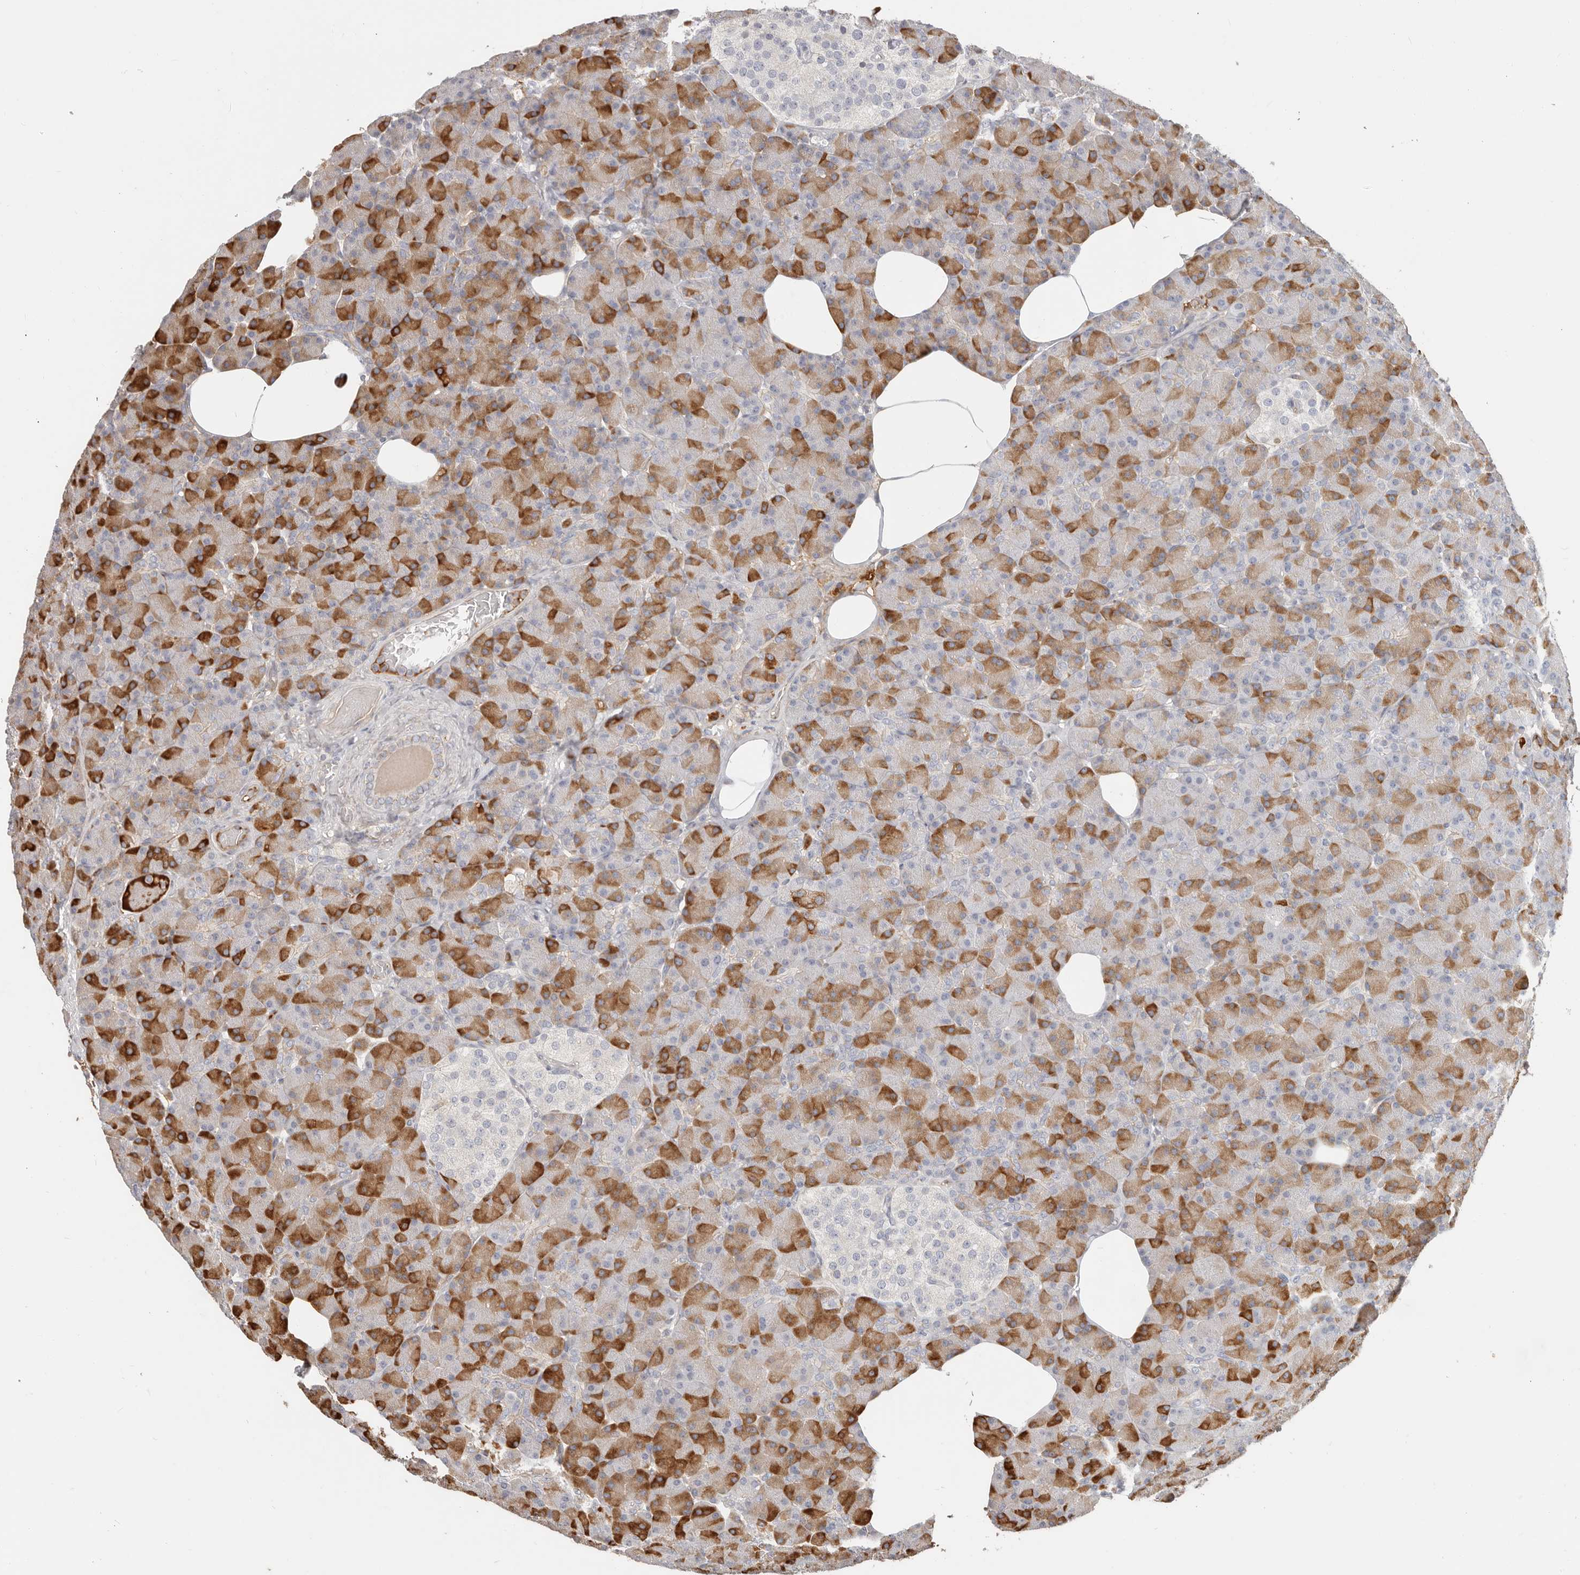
{"staining": {"intensity": "moderate", "quantity": "25%-75%", "location": "cytoplasmic/membranous"}, "tissue": "pancreas", "cell_type": "Exocrine glandular cells", "image_type": "normal", "snomed": [{"axis": "morphology", "description": "Normal tissue, NOS"}, {"axis": "topography", "description": "Pancreas"}], "caption": "Immunohistochemistry (IHC) photomicrograph of normal human pancreas stained for a protein (brown), which shows medium levels of moderate cytoplasmic/membranous expression in approximately 25%-75% of exocrine glandular cells.", "gene": "MTFR2", "patient": {"sex": "female", "age": 43}}